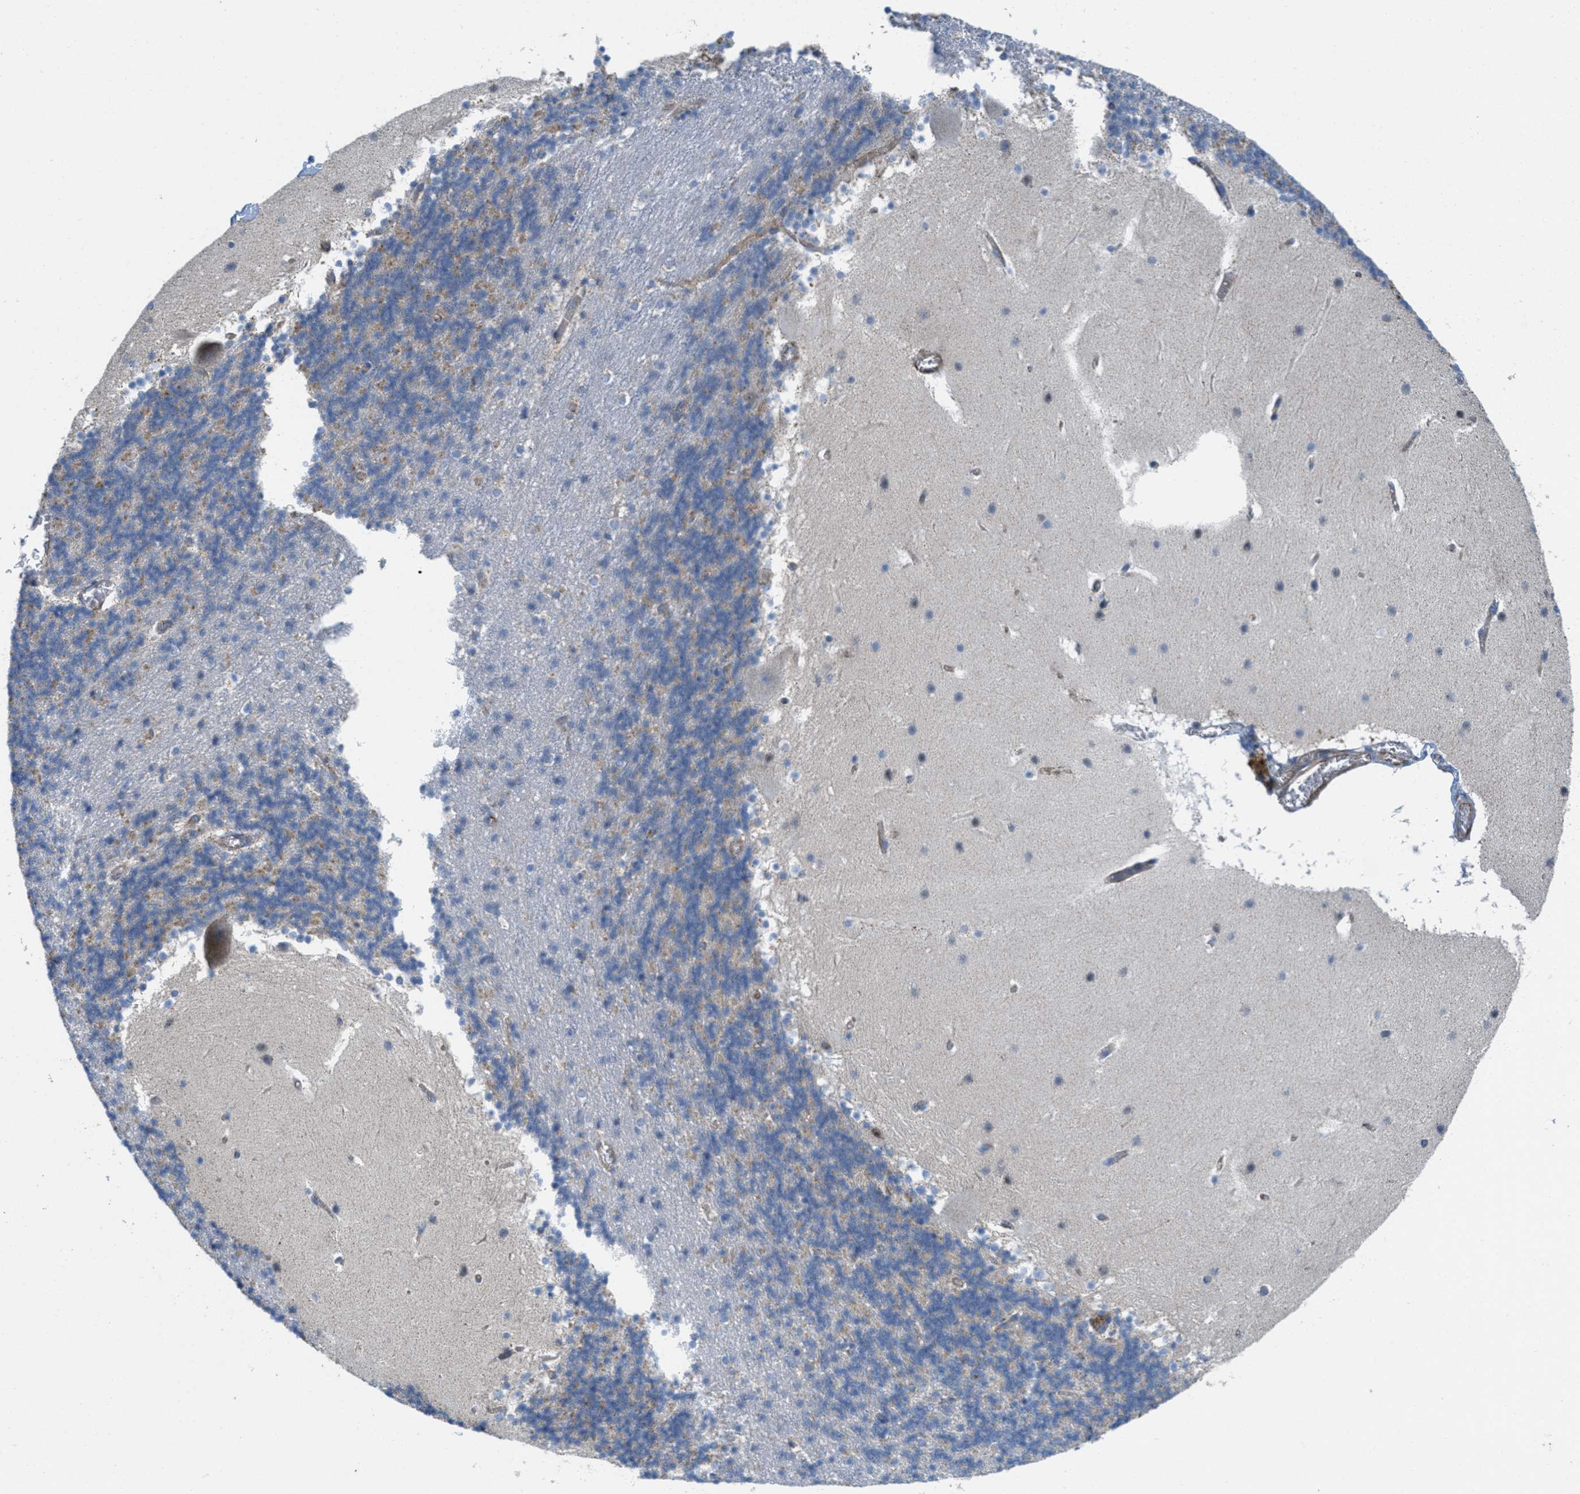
{"staining": {"intensity": "moderate", "quantity": "<25%", "location": "cytoplasmic/membranous"}, "tissue": "cerebellum", "cell_type": "Cells in granular layer", "image_type": "normal", "snomed": [{"axis": "morphology", "description": "Normal tissue, NOS"}, {"axis": "topography", "description": "Cerebellum"}], "caption": "Immunohistochemistry (DAB) staining of unremarkable cerebellum exhibits moderate cytoplasmic/membranous protein staining in about <25% of cells in granular layer.", "gene": "BTN3A1", "patient": {"sex": "male", "age": 45}}